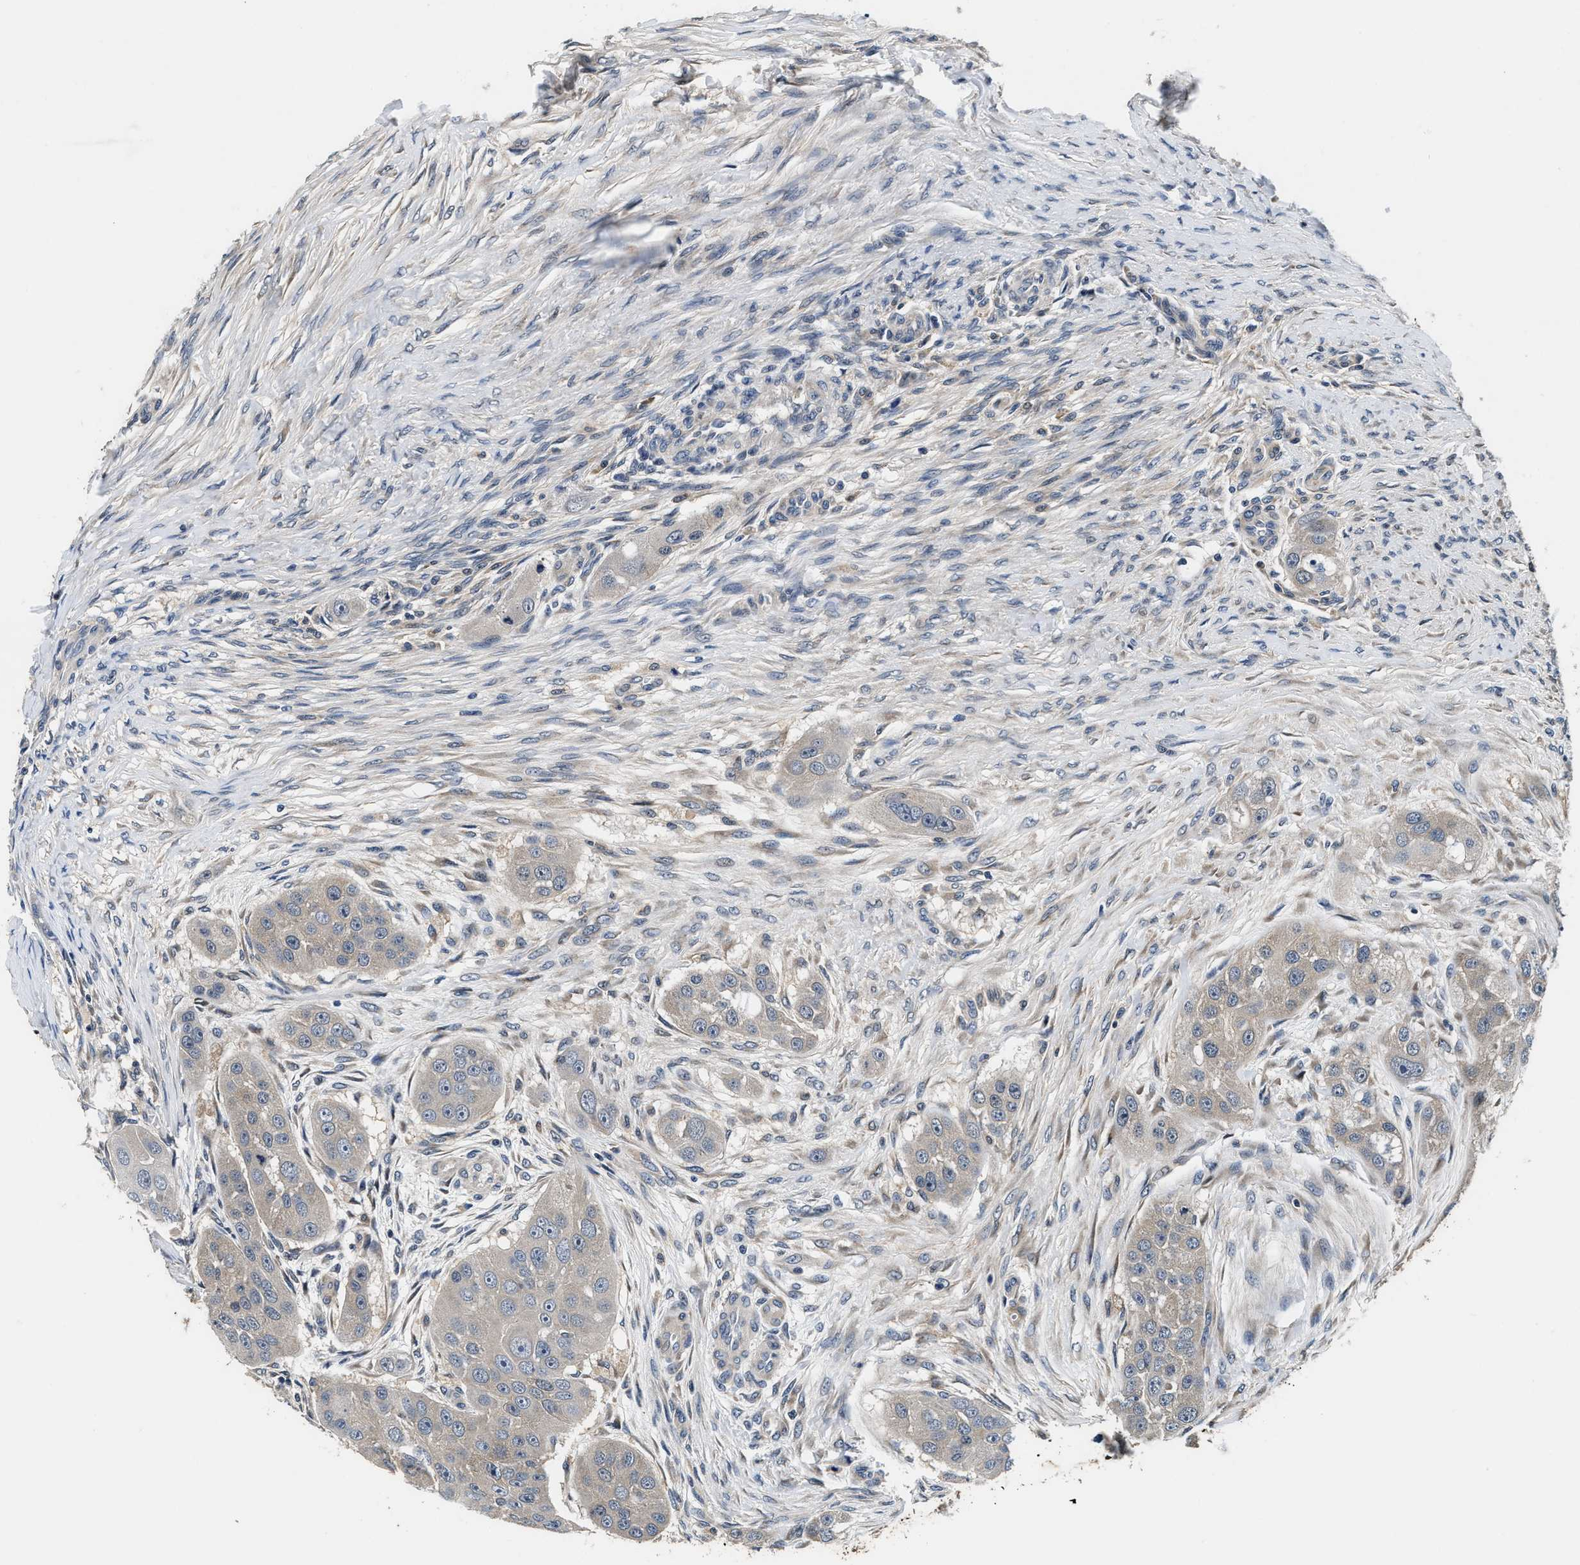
{"staining": {"intensity": "negative", "quantity": "none", "location": "none"}, "tissue": "head and neck cancer", "cell_type": "Tumor cells", "image_type": "cancer", "snomed": [{"axis": "morphology", "description": "Normal tissue, NOS"}, {"axis": "morphology", "description": "Squamous cell carcinoma, NOS"}, {"axis": "topography", "description": "Skeletal muscle"}, {"axis": "topography", "description": "Head-Neck"}], "caption": "Tumor cells are negative for brown protein staining in squamous cell carcinoma (head and neck). (Stains: DAB (3,3'-diaminobenzidine) IHC with hematoxylin counter stain, Microscopy: brightfield microscopy at high magnification).", "gene": "PHPT1", "patient": {"sex": "male", "age": 51}}